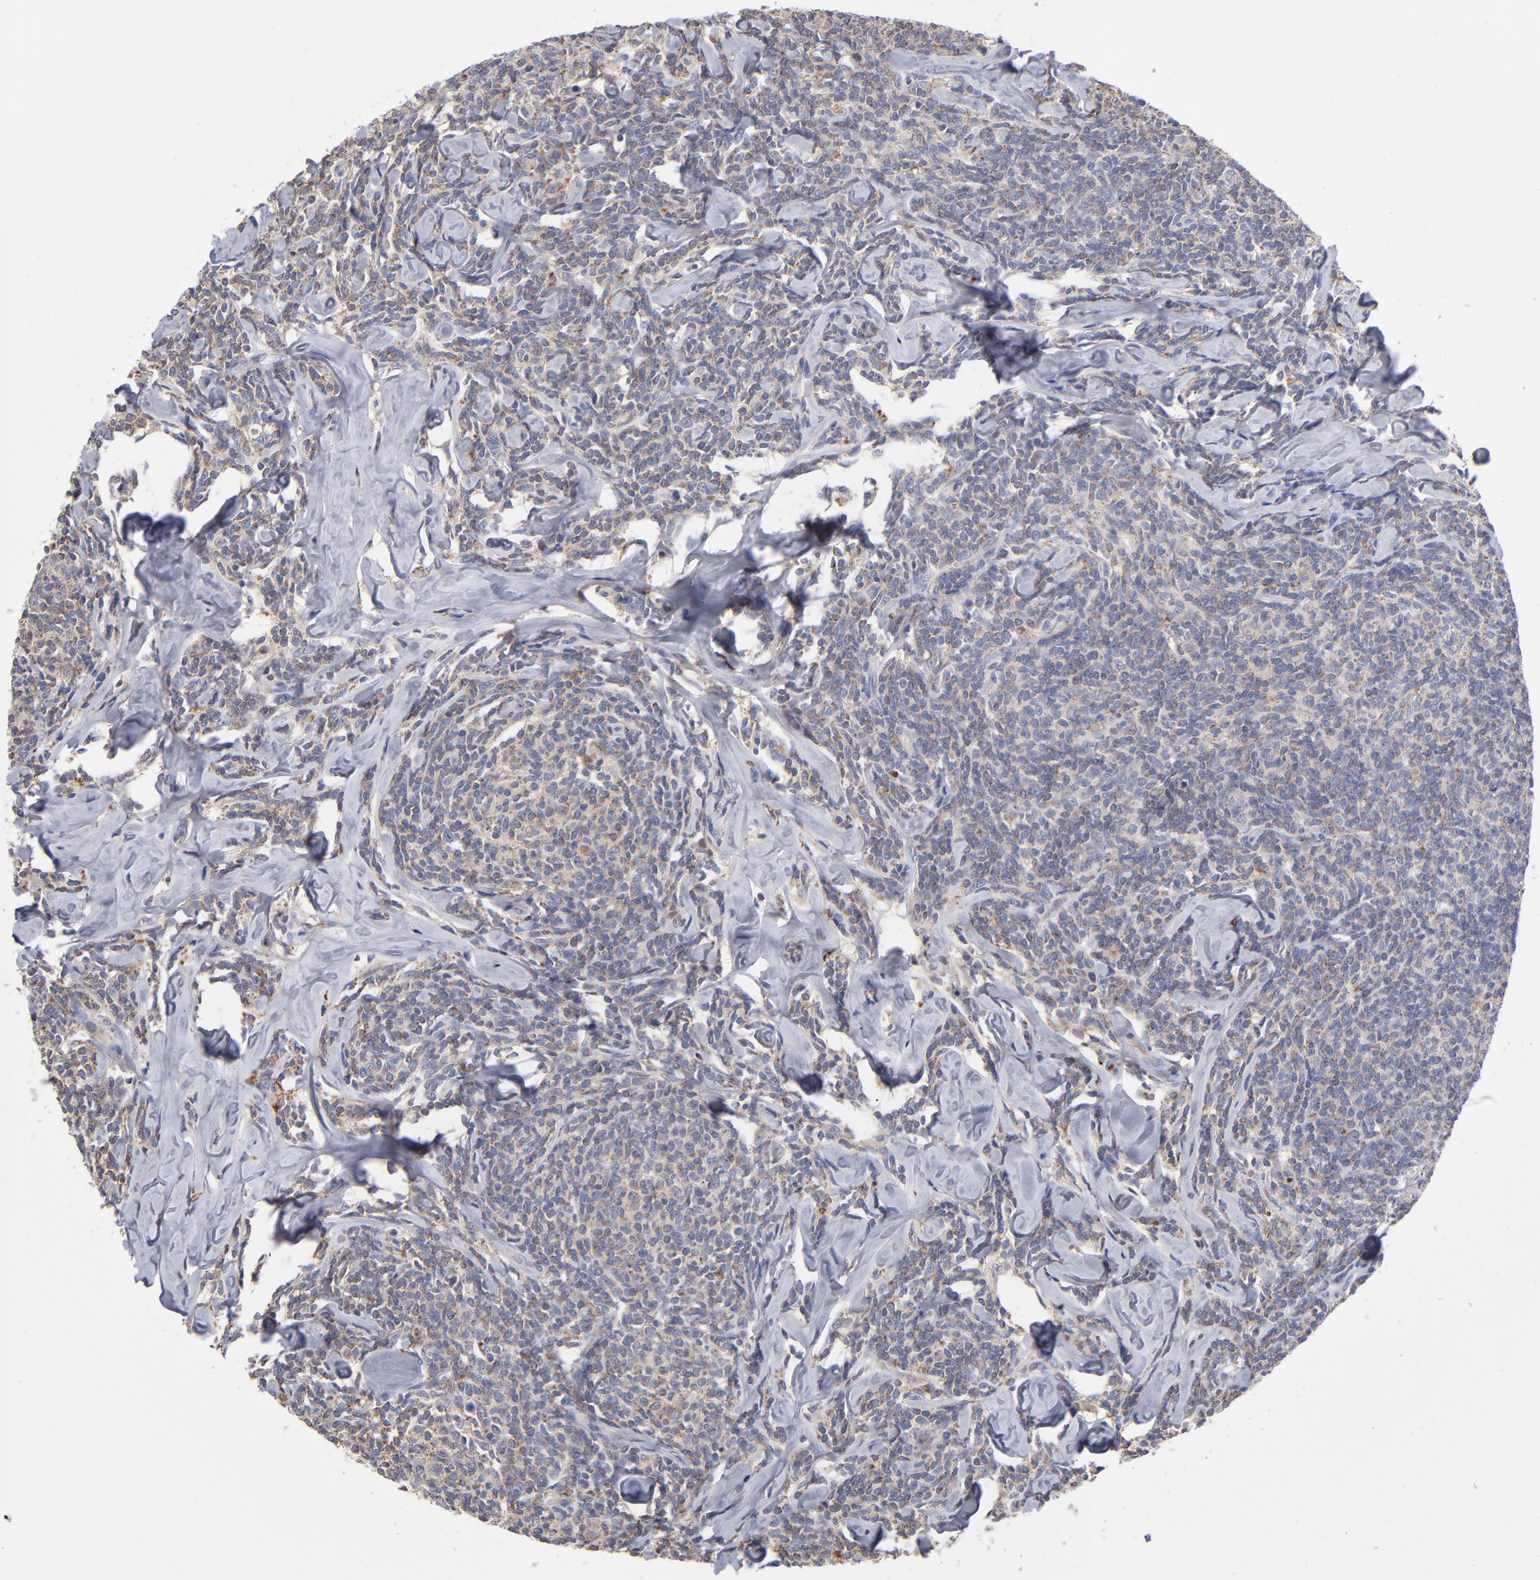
{"staining": {"intensity": "weak", "quantity": ">75%", "location": "cytoplasmic/membranous"}, "tissue": "lymphoma", "cell_type": "Tumor cells", "image_type": "cancer", "snomed": [{"axis": "morphology", "description": "Malignant lymphoma, non-Hodgkin's type, Low grade"}, {"axis": "topography", "description": "Lymph node"}], "caption": "Lymphoma stained with a brown dye displays weak cytoplasmic/membranous positive staining in approximately >75% of tumor cells.", "gene": "RRAGB", "patient": {"sex": "female", "age": 56}}